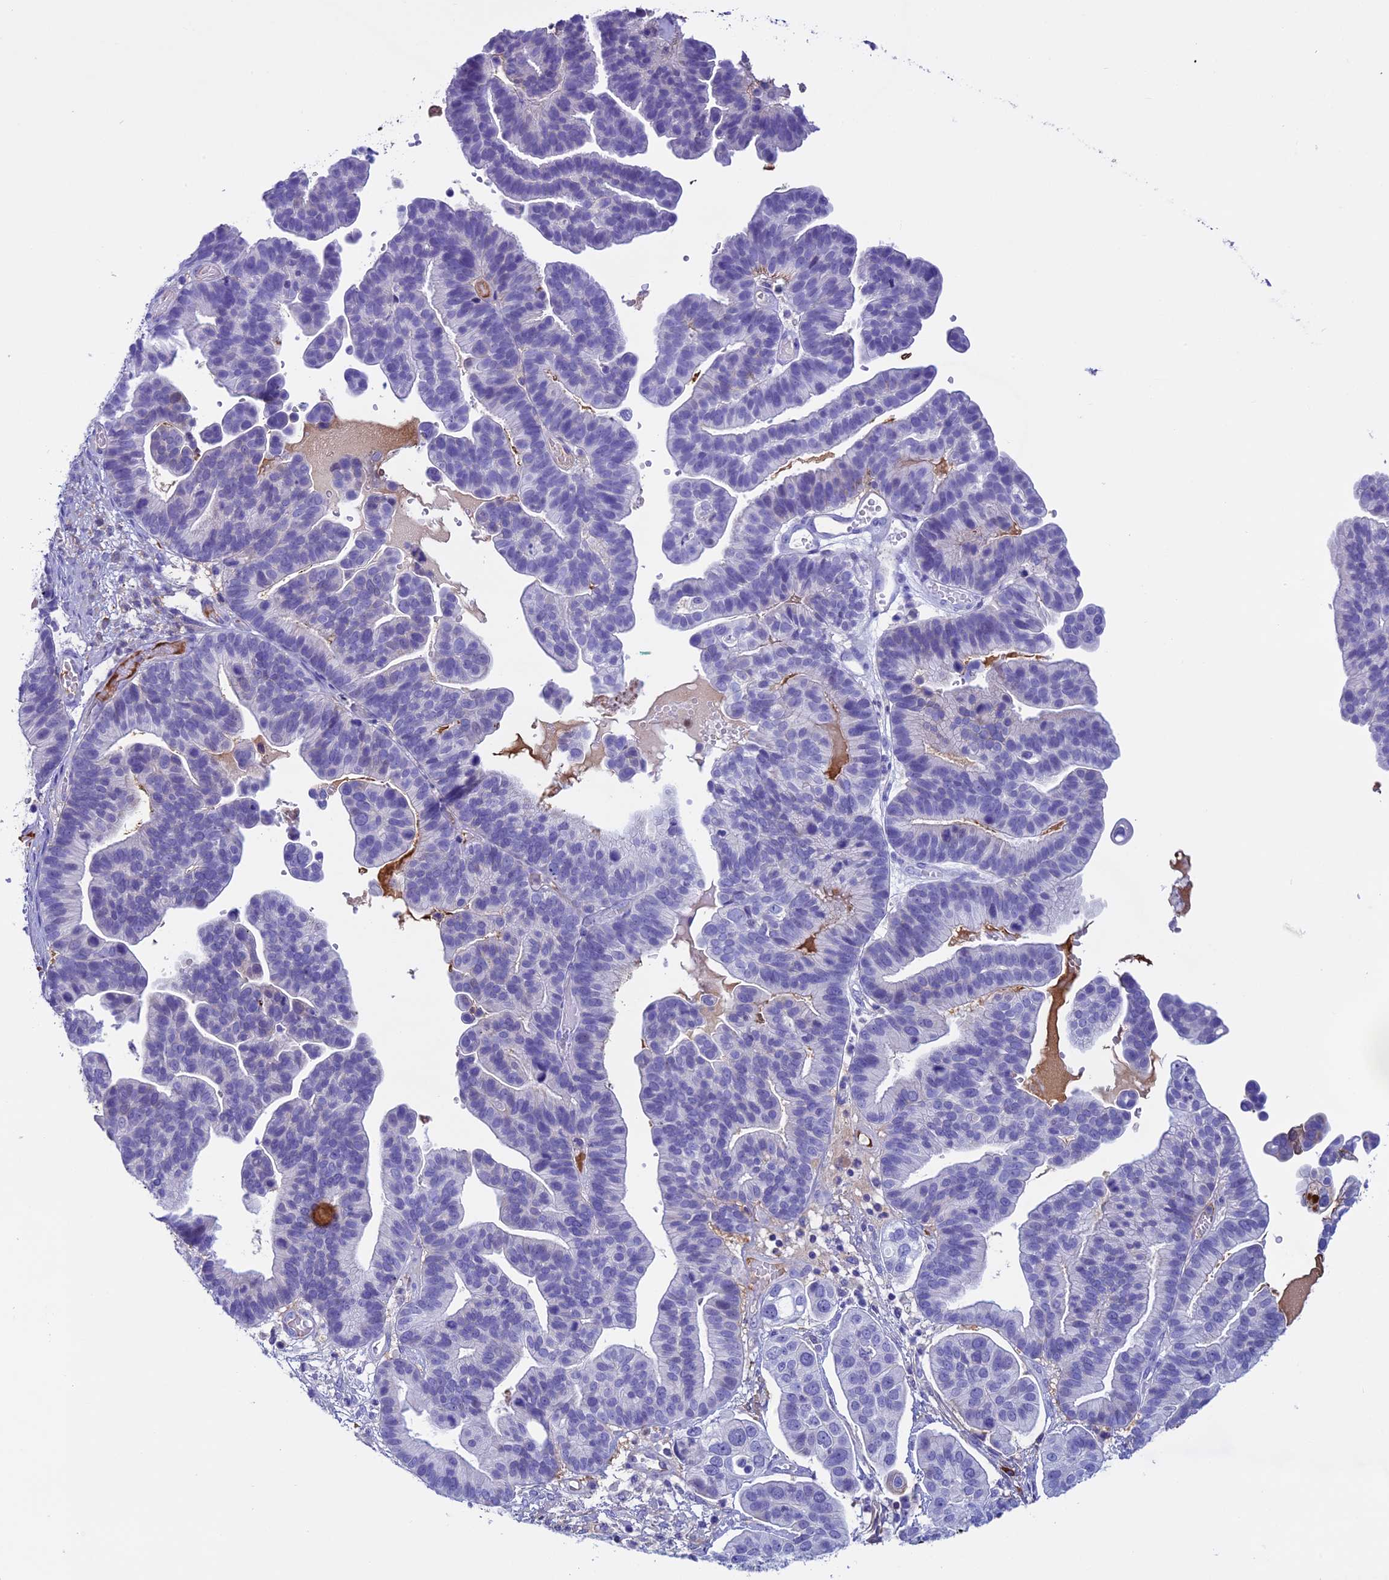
{"staining": {"intensity": "negative", "quantity": "none", "location": "none"}, "tissue": "ovarian cancer", "cell_type": "Tumor cells", "image_type": "cancer", "snomed": [{"axis": "morphology", "description": "Cystadenocarcinoma, serous, NOS"}, {"axis": "topography", "description": "Ovary"}], "caption": "Immunohistochemistry (IHC) image of neoplastic tissue: ovarian cancer (serous cystadenocarcinoma) stained with DAB shows no significant protein expression in tumor cells.", "gene": "IGSF6", "patient": {"sex": "female", "age": 56}}